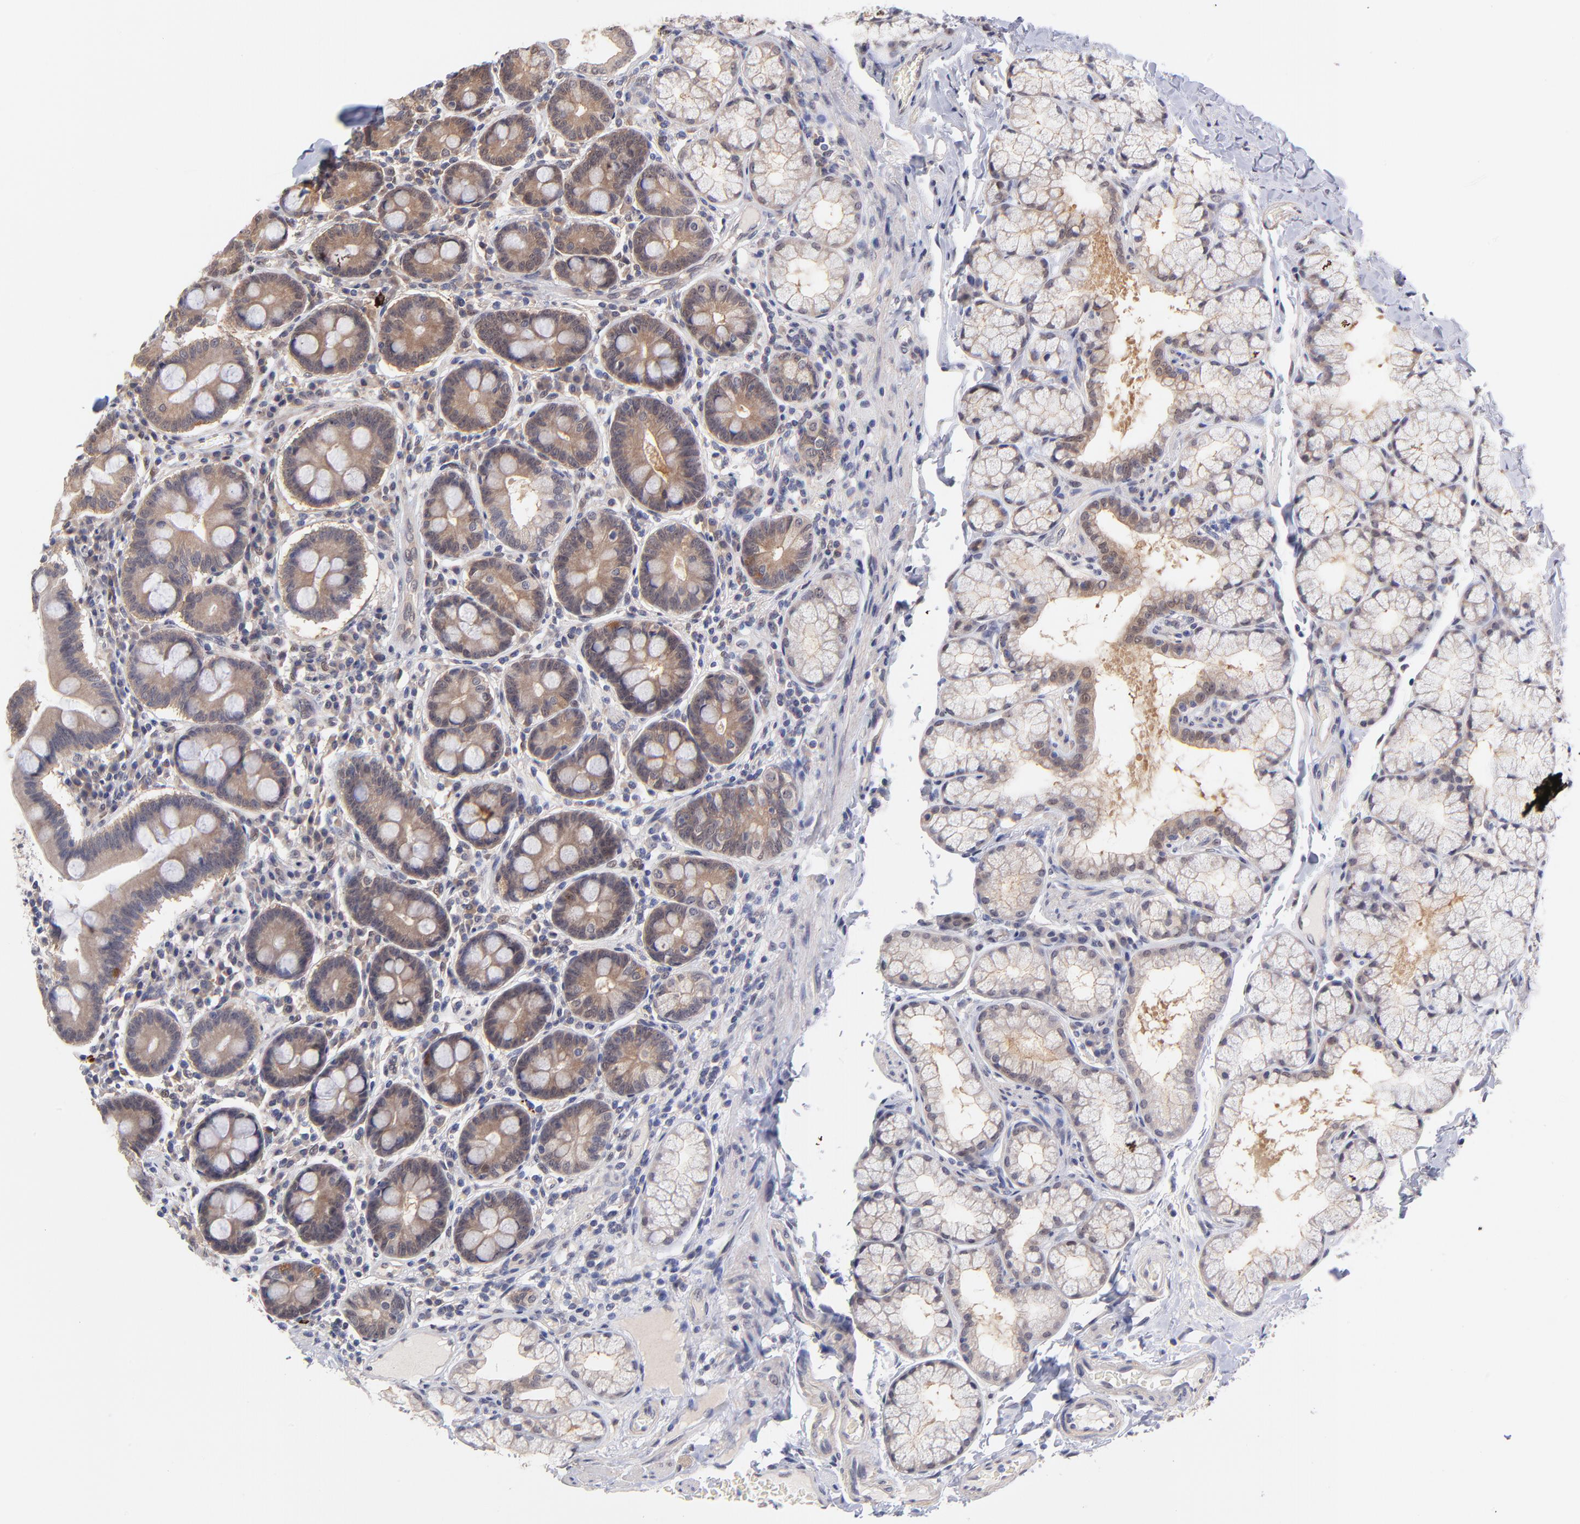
{"staining": {"intensity": "moderate", "quantity": ">75%", "location": "cytoplasmic/membranous"}, "tissue": "duodenum", "cell_type": "Glandular cells", "image_type": "normal", "snomed": [{"axis": "morphology", "description": "Normal tissue, NOS"}, {"axis": "topography", "description": "Duodenum"}], "caption": "Immunohistochemistry image of normal duodenum: duodenum stained using IHC reveals medium levels of moderate protein expression localized specifically in the cytoplasmic/membranous of glandular cells, appearing as a cytoplasmic/membranous brown color.", "gene": "UBE2E2", "patient": {"sex": "male", "age": 50}}